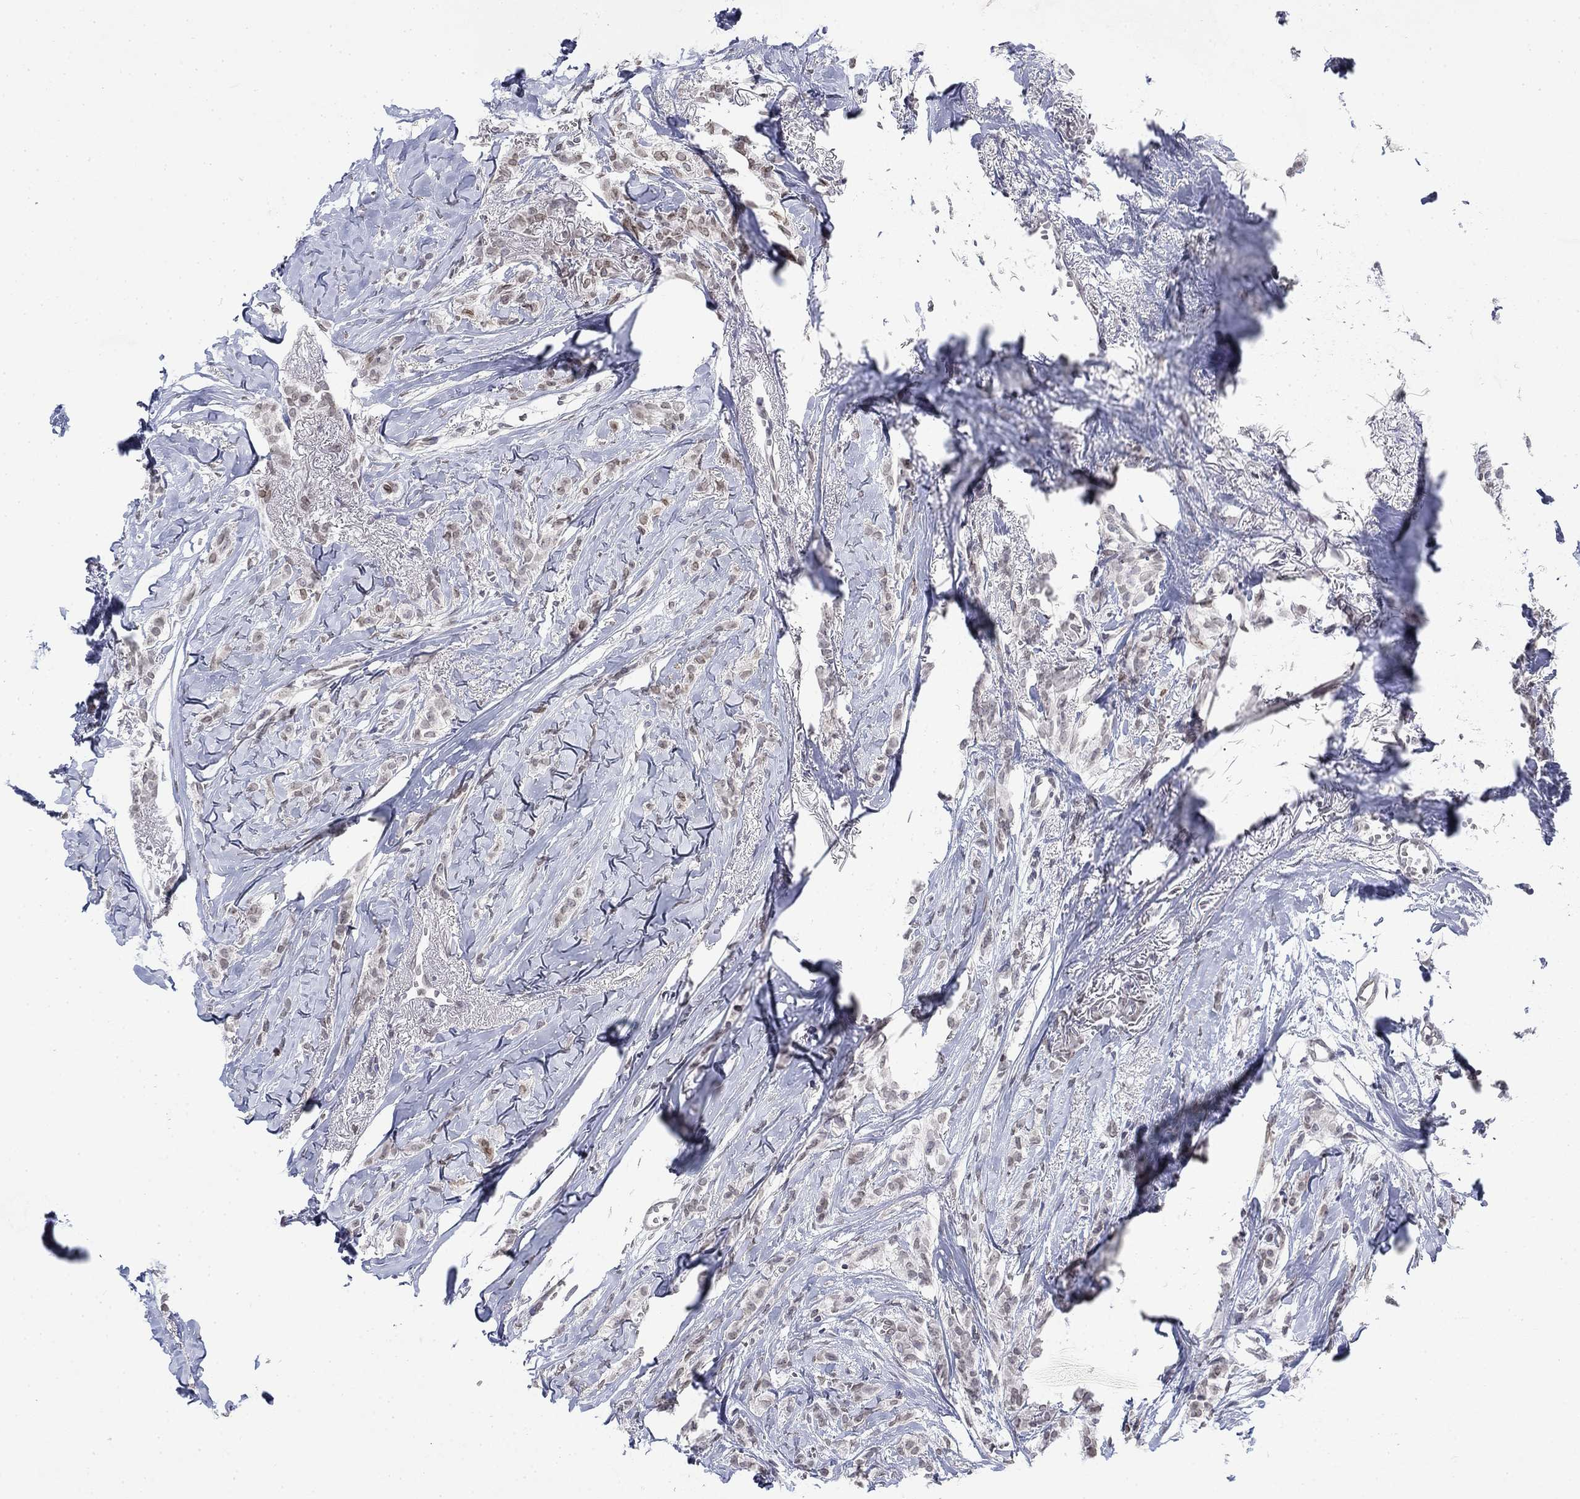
{"staining": {"intensity": "weak", "quantity": "<25%", "location": "cytoplasmic/membranous,nuclear"}, "tissue": "breast cancer", "cell_type": "Tumor cells", "image_type": "cancer", "snomed": [{"axis": "morphology", "description": "Duct carcinoma"}, {"axis": "topography", "description": "Breast"}], "caption": "Image shows no significant protein expression in tumor cells of breast cancer.", "gene": "TOR1AIP1", "patient": {"sex": "female", "age": 85}}